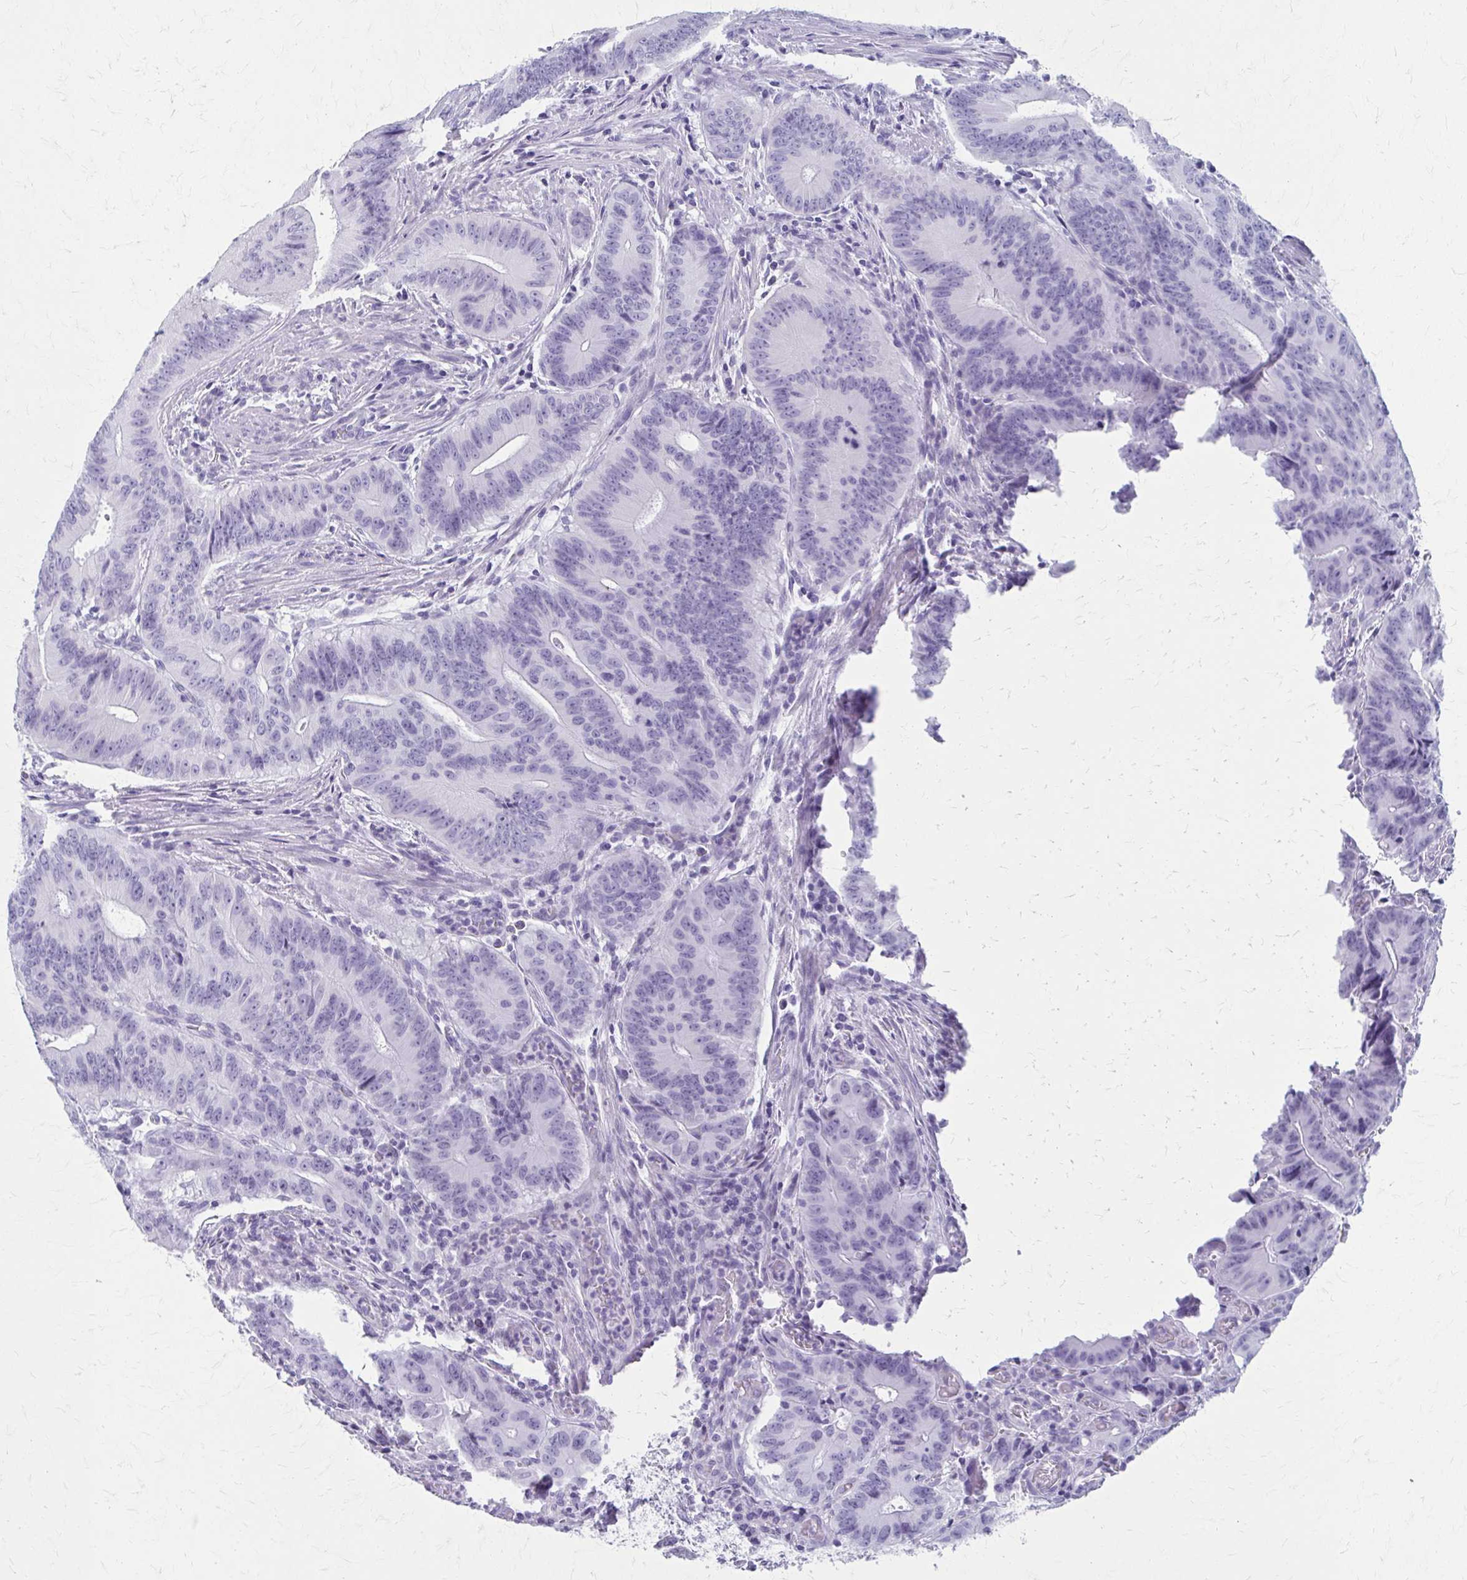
{"staining": {"intensity": "negative", "quantity": "none", "location": "none"}, "tissue": "colorectal cancer", "cell_type": "Tumor cells", "image_type": "cancer", "snomed": [{"axis": "morphology", "description": "Adenocarcinoma, NOS"}, {"axis": "topography", "description": "Colon"}], "caption": "Immunohistochemistry of colorectal cancer (adenocarcinoma) shows no positivity in tumor cells.", "gene": "CELF5", "patient": {"sex": "male", "age": 62}}